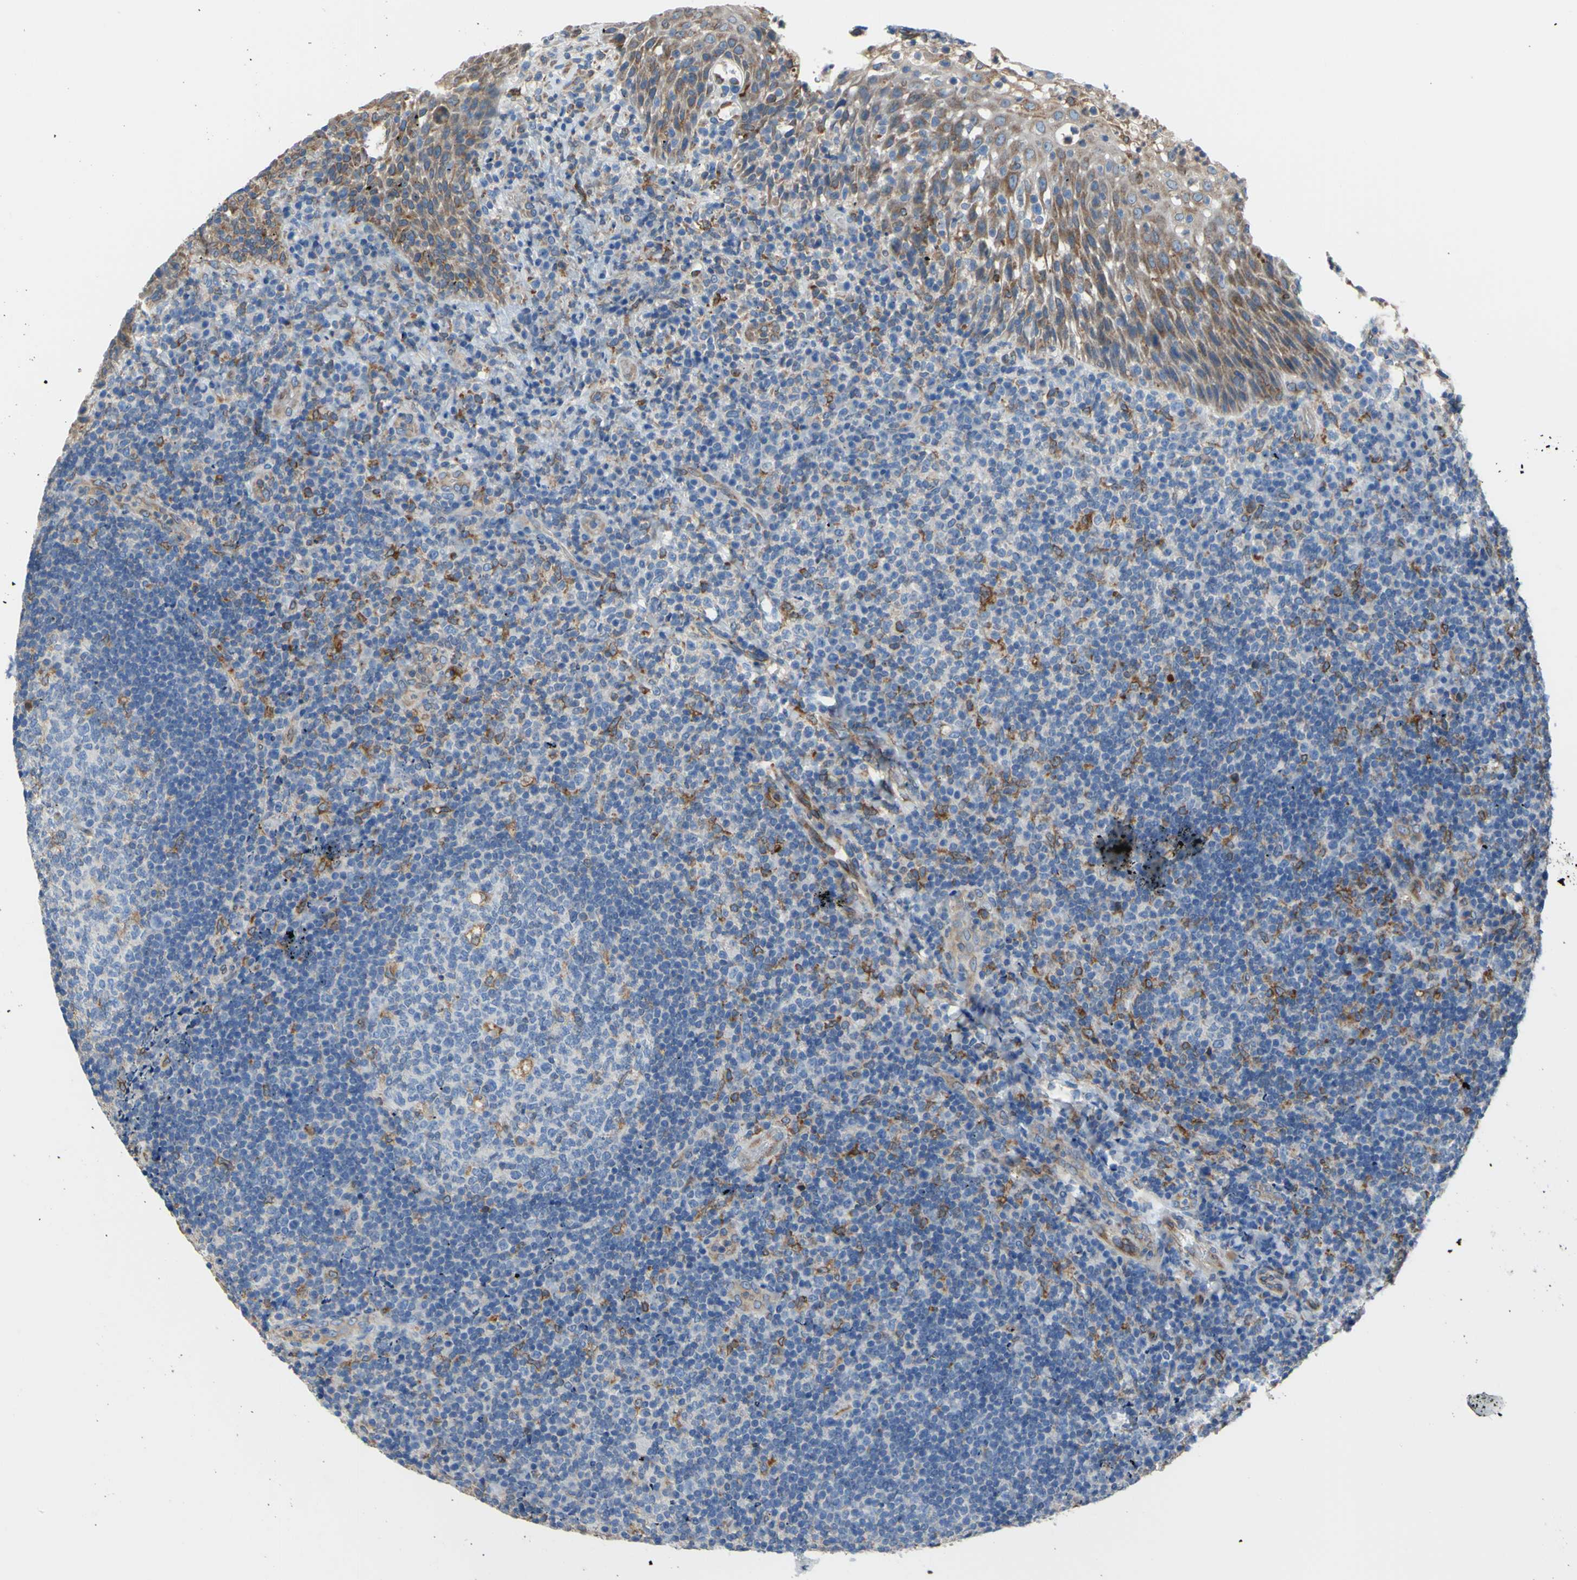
{"staining": {"intensity": "moderate", "quantity": "<25%", "location": "cytoplasmic/membranous"}, "tissue": "lymphoma", "cell_type": "Tumor cells", "image_type": "cancer", "snomed": [{"axis": "morphology", "description": "Malignant lymphoma, non-Hodgkin's type, High grade"}, {"axis": "topography", "description": "Tonsil"}], "caption": "Lymphoma stained with a protein marker exhibits moderate staining in tumor cells.", "gene": "MGST2", "patient": {"sex": "female", "age": 36}}